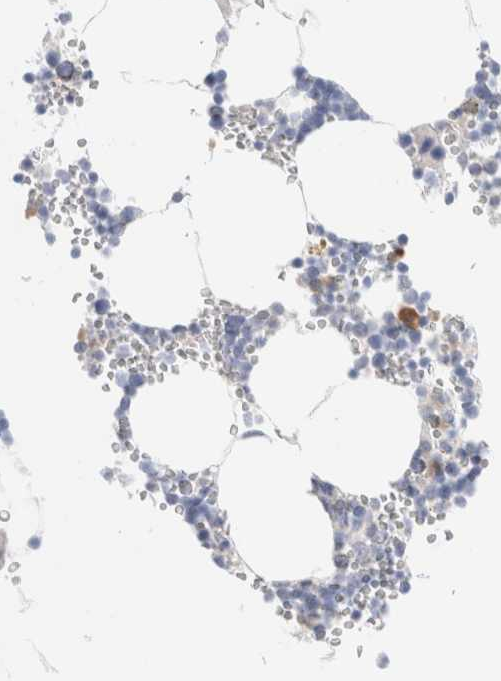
{"staining": {"intensity": "weak", "quantity": "<25%", "location": "cytoplasmic/membranous"}, "tissue": "bone marrow", "cell_type": "Hematopoietic cells", "image_type": "normal", "snomed": [{"axis": "morphology", "description": "Normal tissue, NOS"}, {"axis": "topography", "description": "Bone marrow"}], "caption": "Human bone marrow stained for a protein using IHC exhibits no expression in hematopoietic cells.", "gene": "GADD45G", "patient": {"sex": "male", "age": 70}}